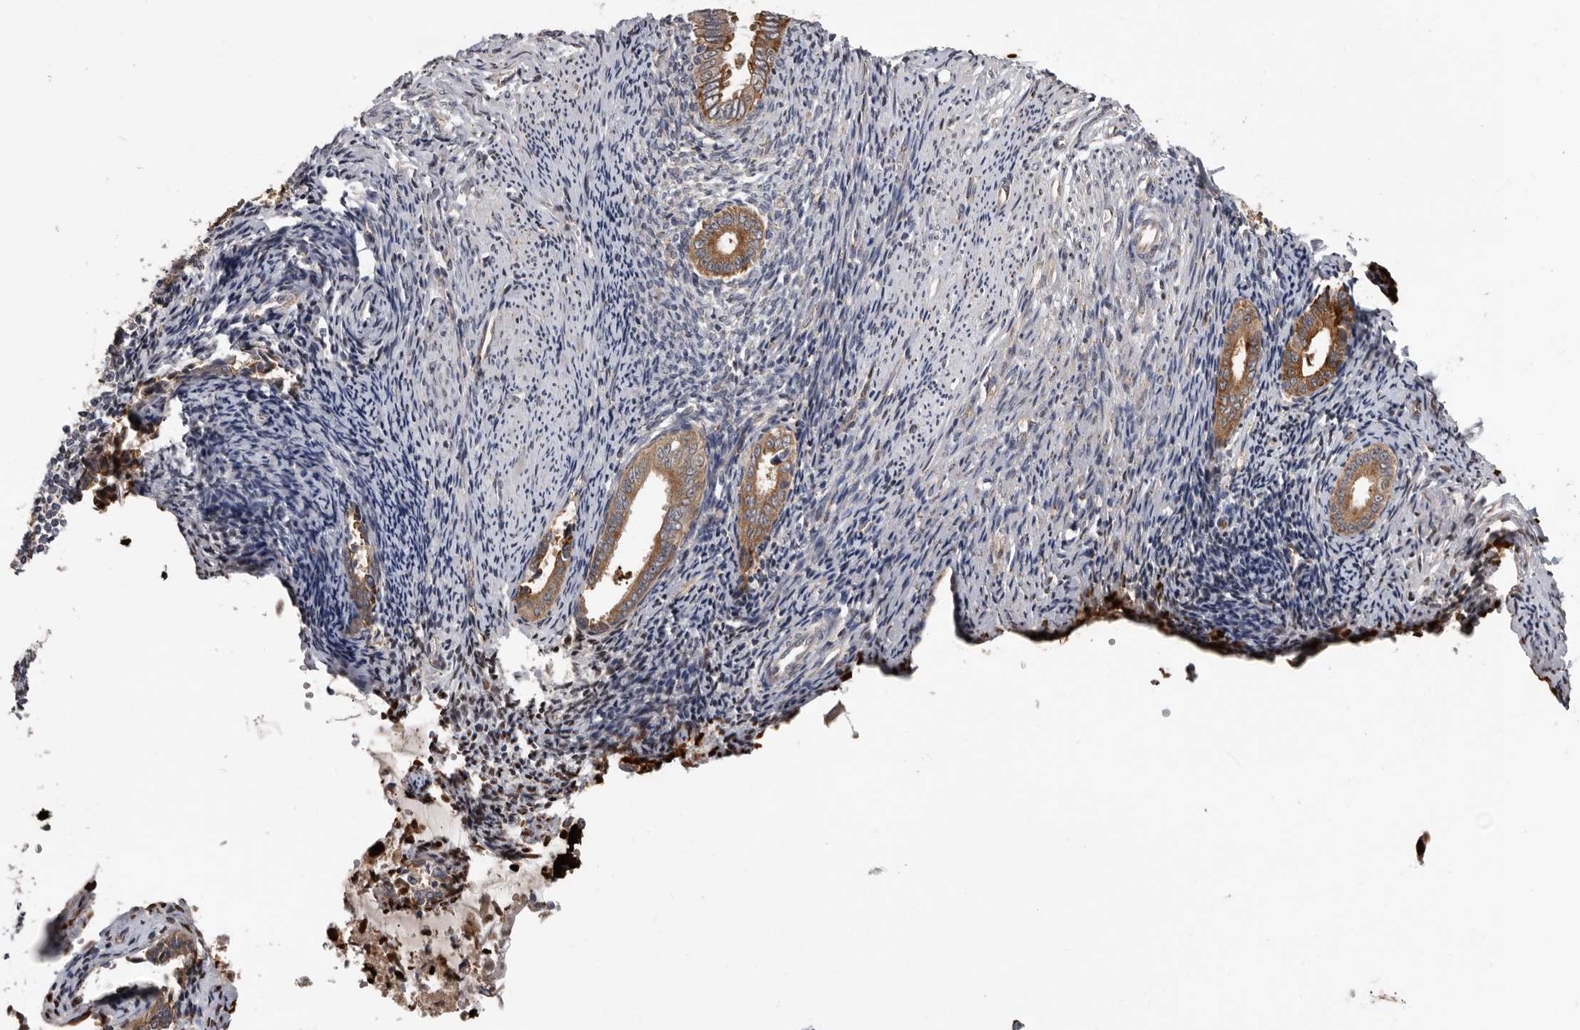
{"staining": {"intensity": "negative", "quantity": "none", "location": "none"}, "tissue": "endometrium", "cell_type": "Cells in endometrial stroma", "image_type": "normal", "snomed": [{"axis": "morphology", "description": "Normal tissue, NOS"}, {"axis": "topography", "description": "Endometrium"}], "caption": "High magnification brightfield microscopy of unremarkable endometrium stained with DAB (3,3'-diaminobenzidine) (brown) and counterstained with hematoxylin (blue): cells in endometrial stroma show no significant expression. Brightfield microscopy of immunohistochemistry stained with DAB (brown) and hematoxylin (blue), captured at high magnification.", "gene": "MTF1", "patient": {"sex": "female", "age": 56}}